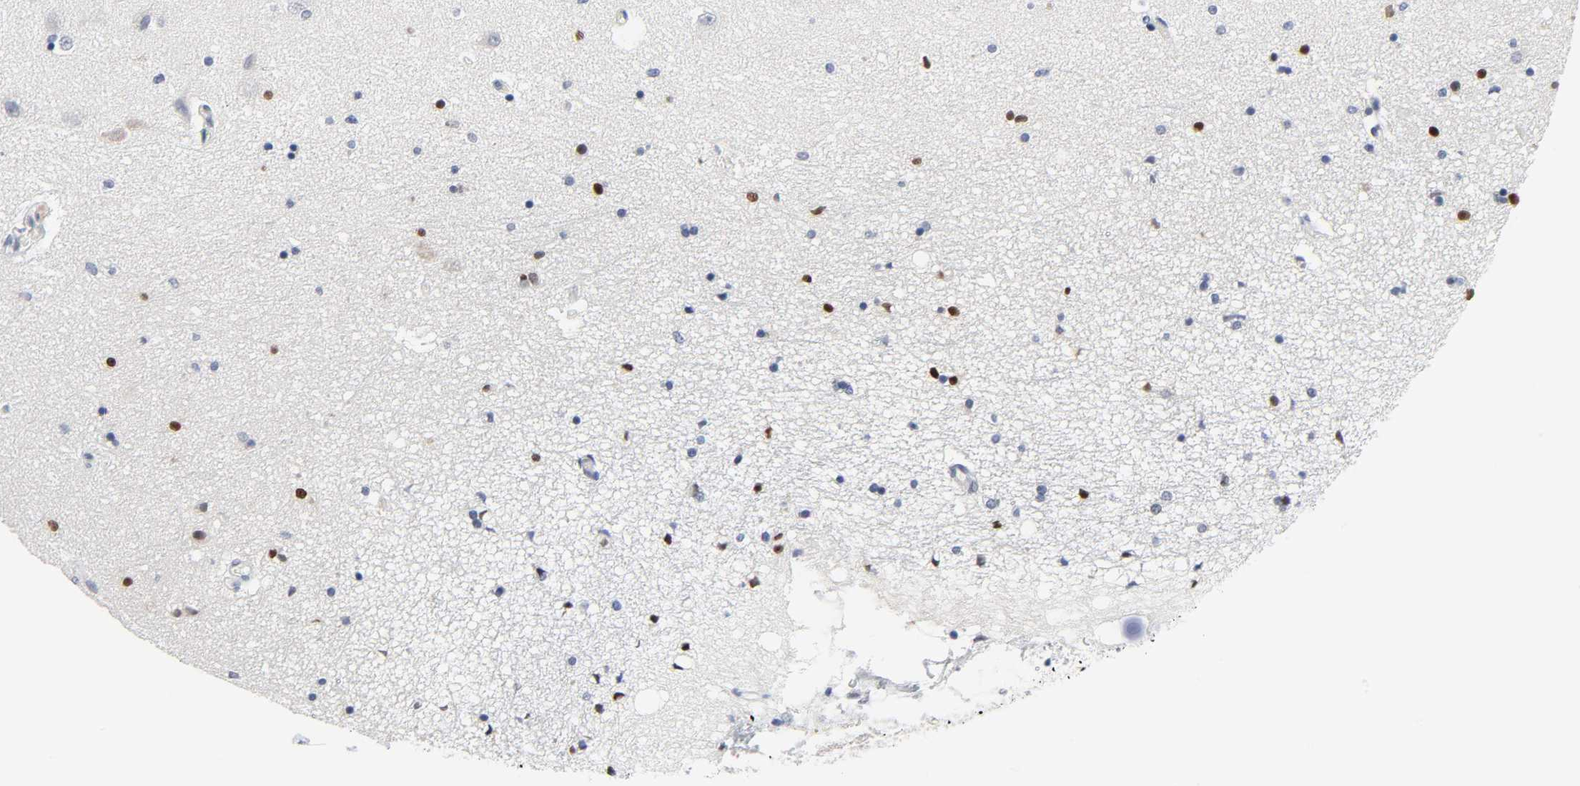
{"staining": {"intensity": "strong", "quantity": "25%-75%", "location": "nuclear"}, "tissue": "hippocampus", "cell_type": "Glial cells", "image_type": "normal", "snomed": [{"axis": "morphology", "description": "Normal tissue, NOS"}, {"axis": "topography", "description": "Hippocampus"}], "caption": "High-power microscopy captured an immunohistochemistry image of normal hippocampus, revealing strong nuclear staining in approximately 25%-75% of glial cells.", "gene": "SALL2", "patient": {"sex": "female", "age": 54}}